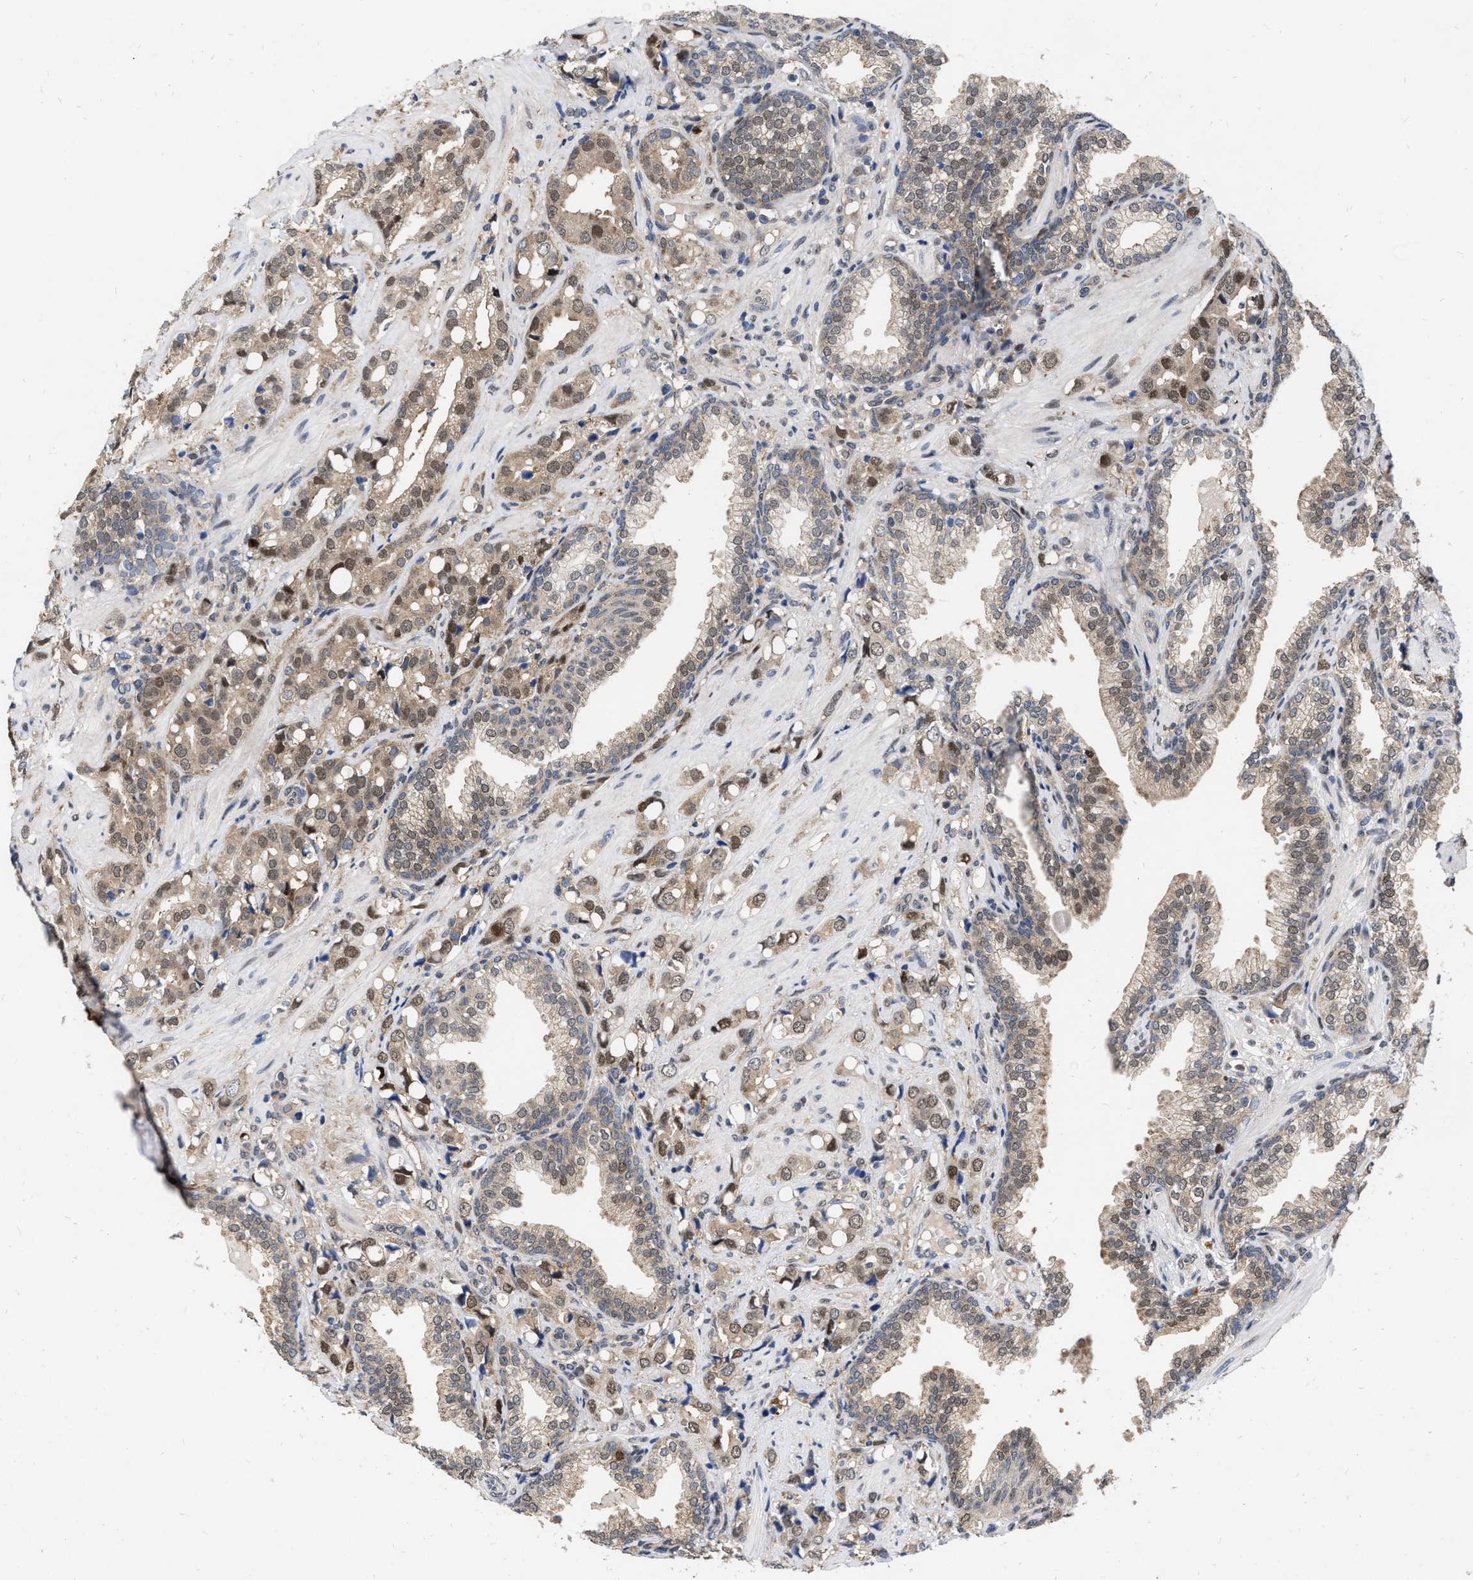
{"staining": {"intensity": "moderate", "quantity": ">75%", "location": "cytoplasmic/membranous,nuclear"}, "tissue": "prostate cancer", "cell_type": "Tumor cells", "image_type": "cancer", "snomed": [{"axis": "morphology", "description": "Adenocarcinoma, High grade"}, {"axis": "topography", "description": "Prostate"}], "caption": "There is medium levels of moderate cytoplasmic/membranous and nuclear positivity in tumor cells of prostate cancer (adenocarcinoma (high-grade)), as demonstrated by immunohistochemical staining (brown color).", "gene": "MDM4", "patient": {"sex": "male", "age": 52}}